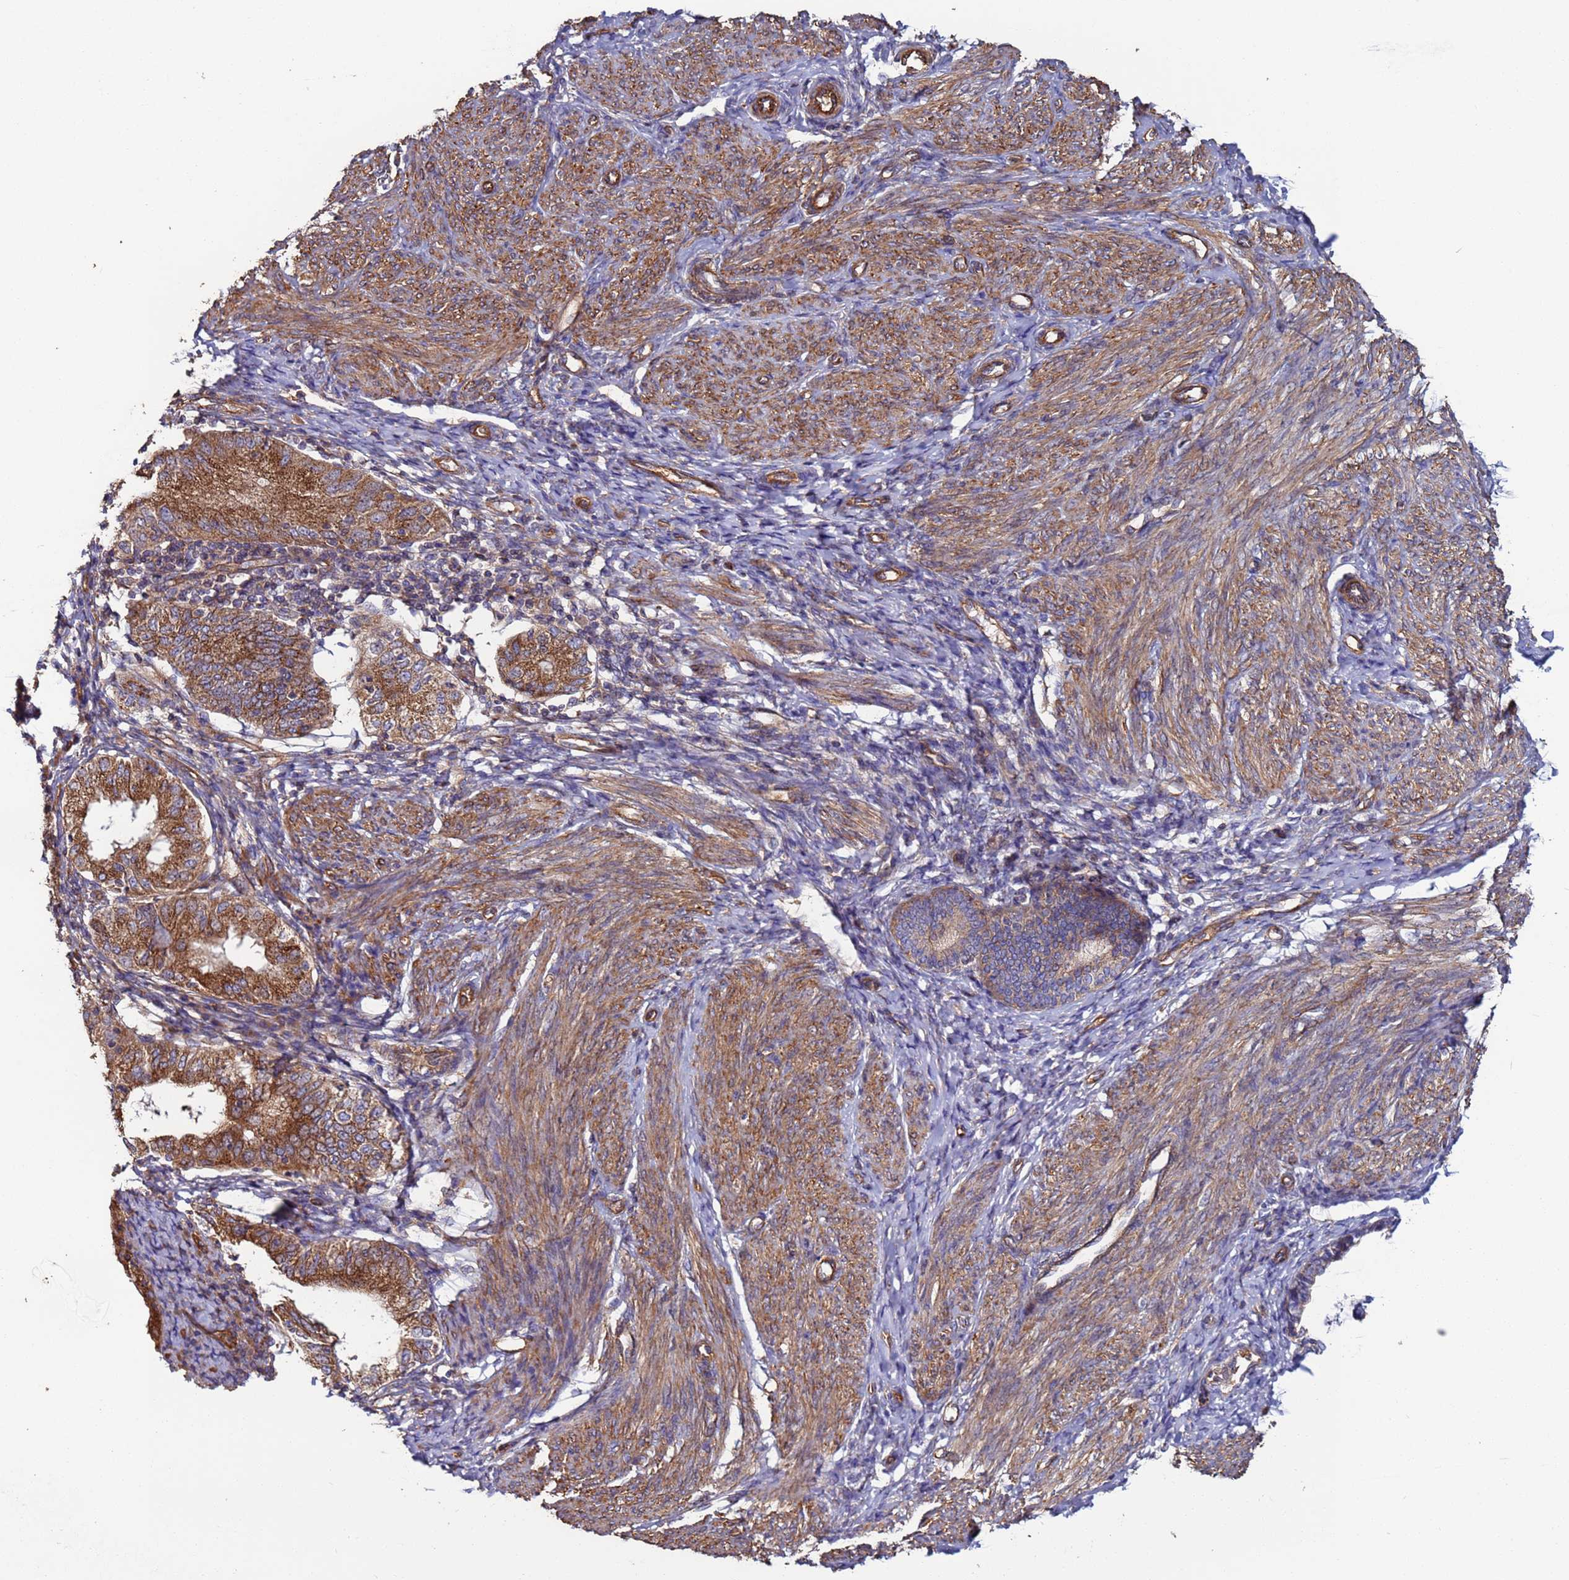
{"staining": {"intensity": "moderate", "quantity": "<25%", "location": "cytoplasmic/membranous"}, "tissue": "endometrium", "cell_type": "Cells in endometrial stroma", "image_type": "normal", "snomed": [{"axis": "morphology", "description": "Normal tissue, NOS"}, {"axis": "topography", "description": "Endometrium"}], "caption": "Cells in endometrial stroma show low levels of moderate cytoplasmic/membranous positivity in about <25% of cells in benign endometrium.", "gene": "ZBTB39", "patient": {"sex": "female", "age": 72}}